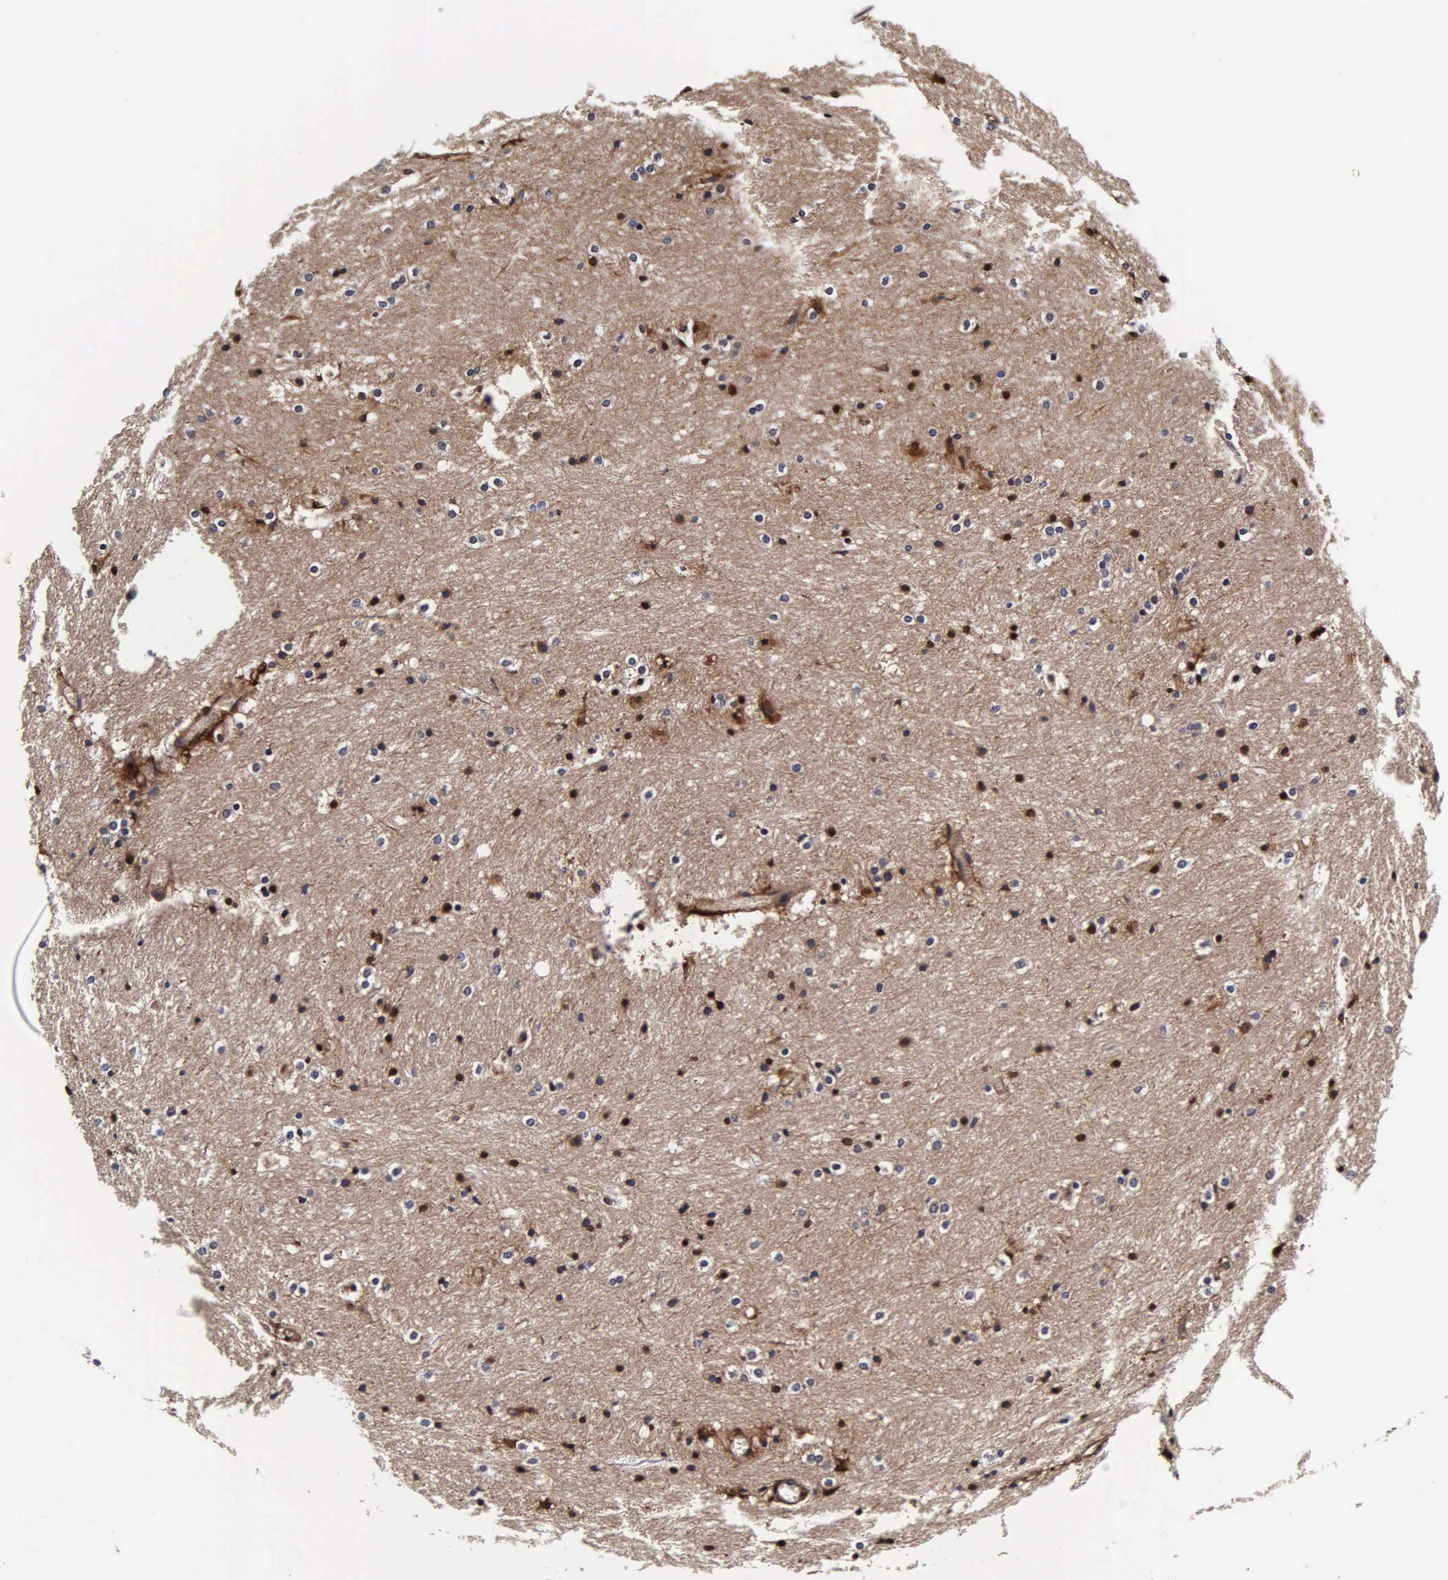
{"staining": {"intensity": "moderate", "quantity": "25%-75%", "location": "cytoplasmic/membranous"}, "tissue": "caudate", "cell_type": "Glial cells", "image_type": "normal", "snomed": [{"axis": "morphology", "description": "Normal tissue, NOS"}, {"axis": "topography", "description": "Lateral ventricle wall"}], "caption": "A brown stain shows moderate cytoplasmic/membranous expression of a protein in glial cells of unremarkable caudate.", "gene": "CST3", "patient": {"sex": "female", "age": 19}}